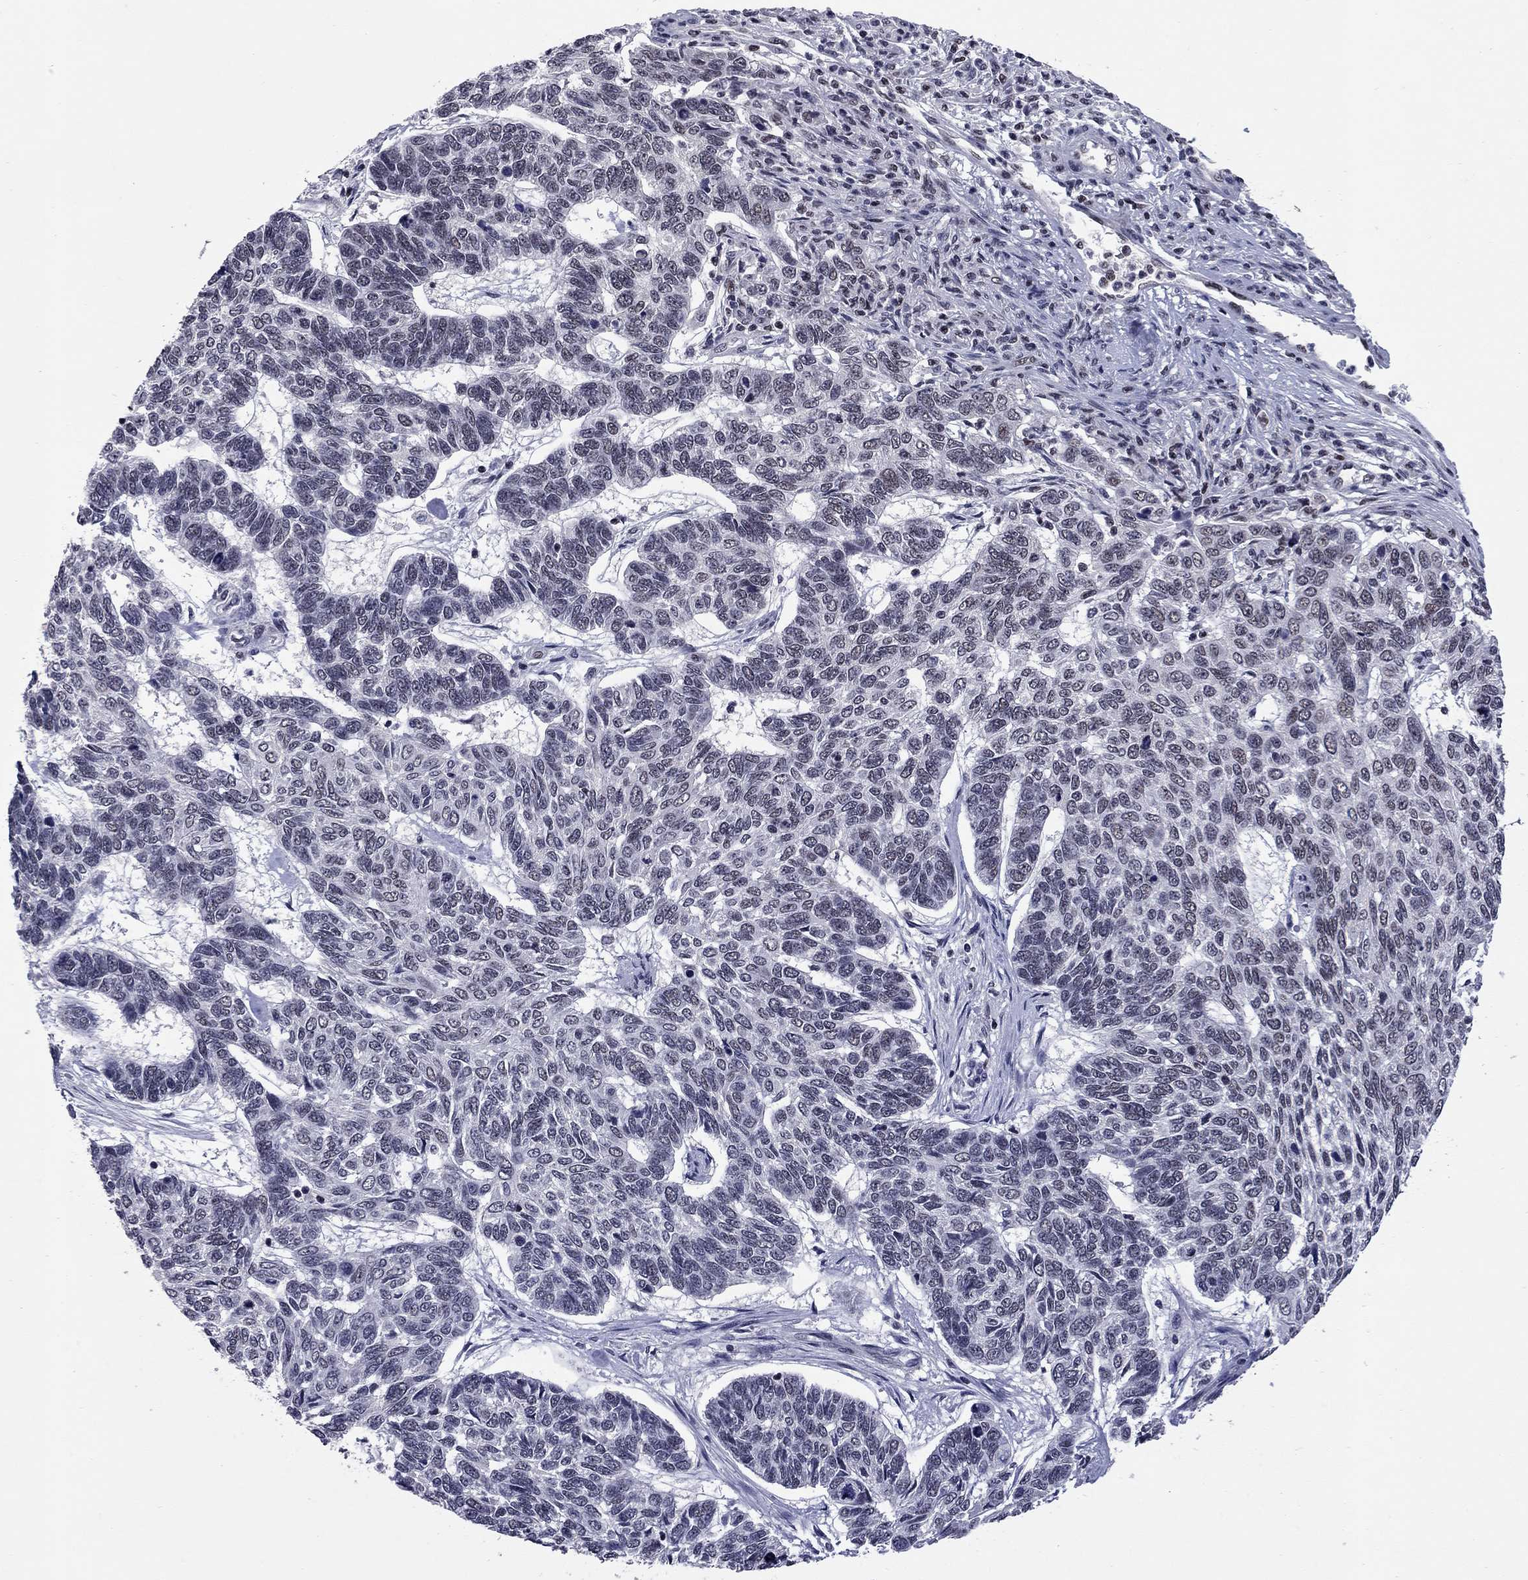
{"staining": {"intensity": "negative", "quantity": "none", "location": "none"}, "tissue": "skin cancer", "cell_type": "Tumor cells", "image_type": "cancer", "snomed": [{"axis": "morphology", "description": "Basal cell carcinoma"}, {"axis": "topography", "description": "Skin"}], "caption": "Tumor cells are negative for protein expression in human skin cancer (basal cell carcinoma).", "gene": "TAF9", "patient": {"sex": "female", "age": 65}}